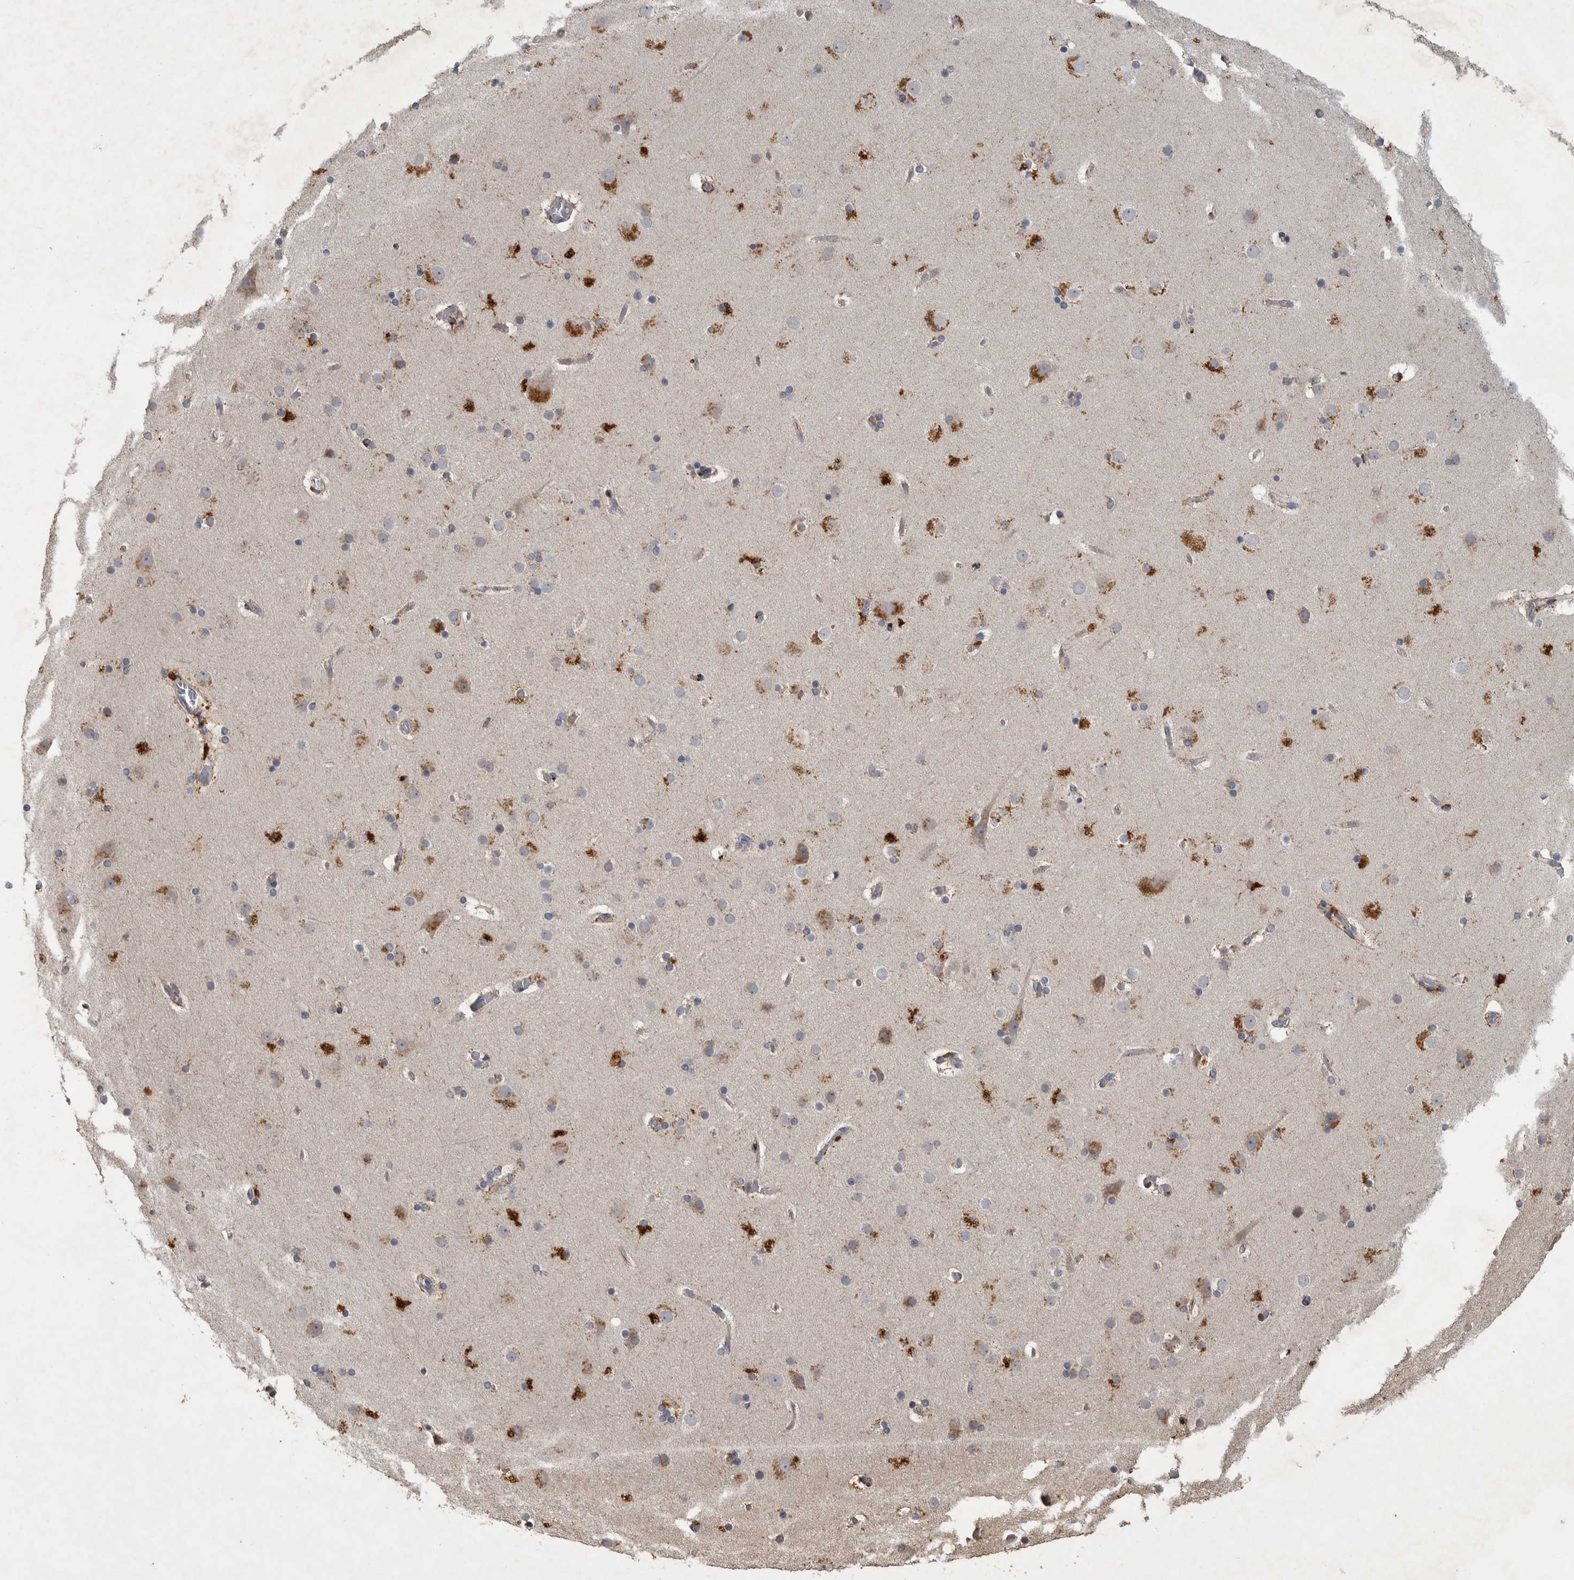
{"staining": {"intensity": "weak", "quantity": ">75%", "location": "cytoplasmic/membranous"}, "tissue": "cerebral cortex", "cell_type": "Endothelial cells", "image_type": "normal", "snomed": [{"axis": "morphology", "description": "Normal tissue, NOS"}, {"axis": "topography", "description": "Cerebral cortex"}], "caption": "Protein expression analysis of normal human cerebral cortex reveals weak cytoplasmic/membranous staining in approximately >75% of endothelial cells. Nuclei are stained in blue.", "gene": "LAMTOR3", "patient": {"sex": "male", "age": 57}}